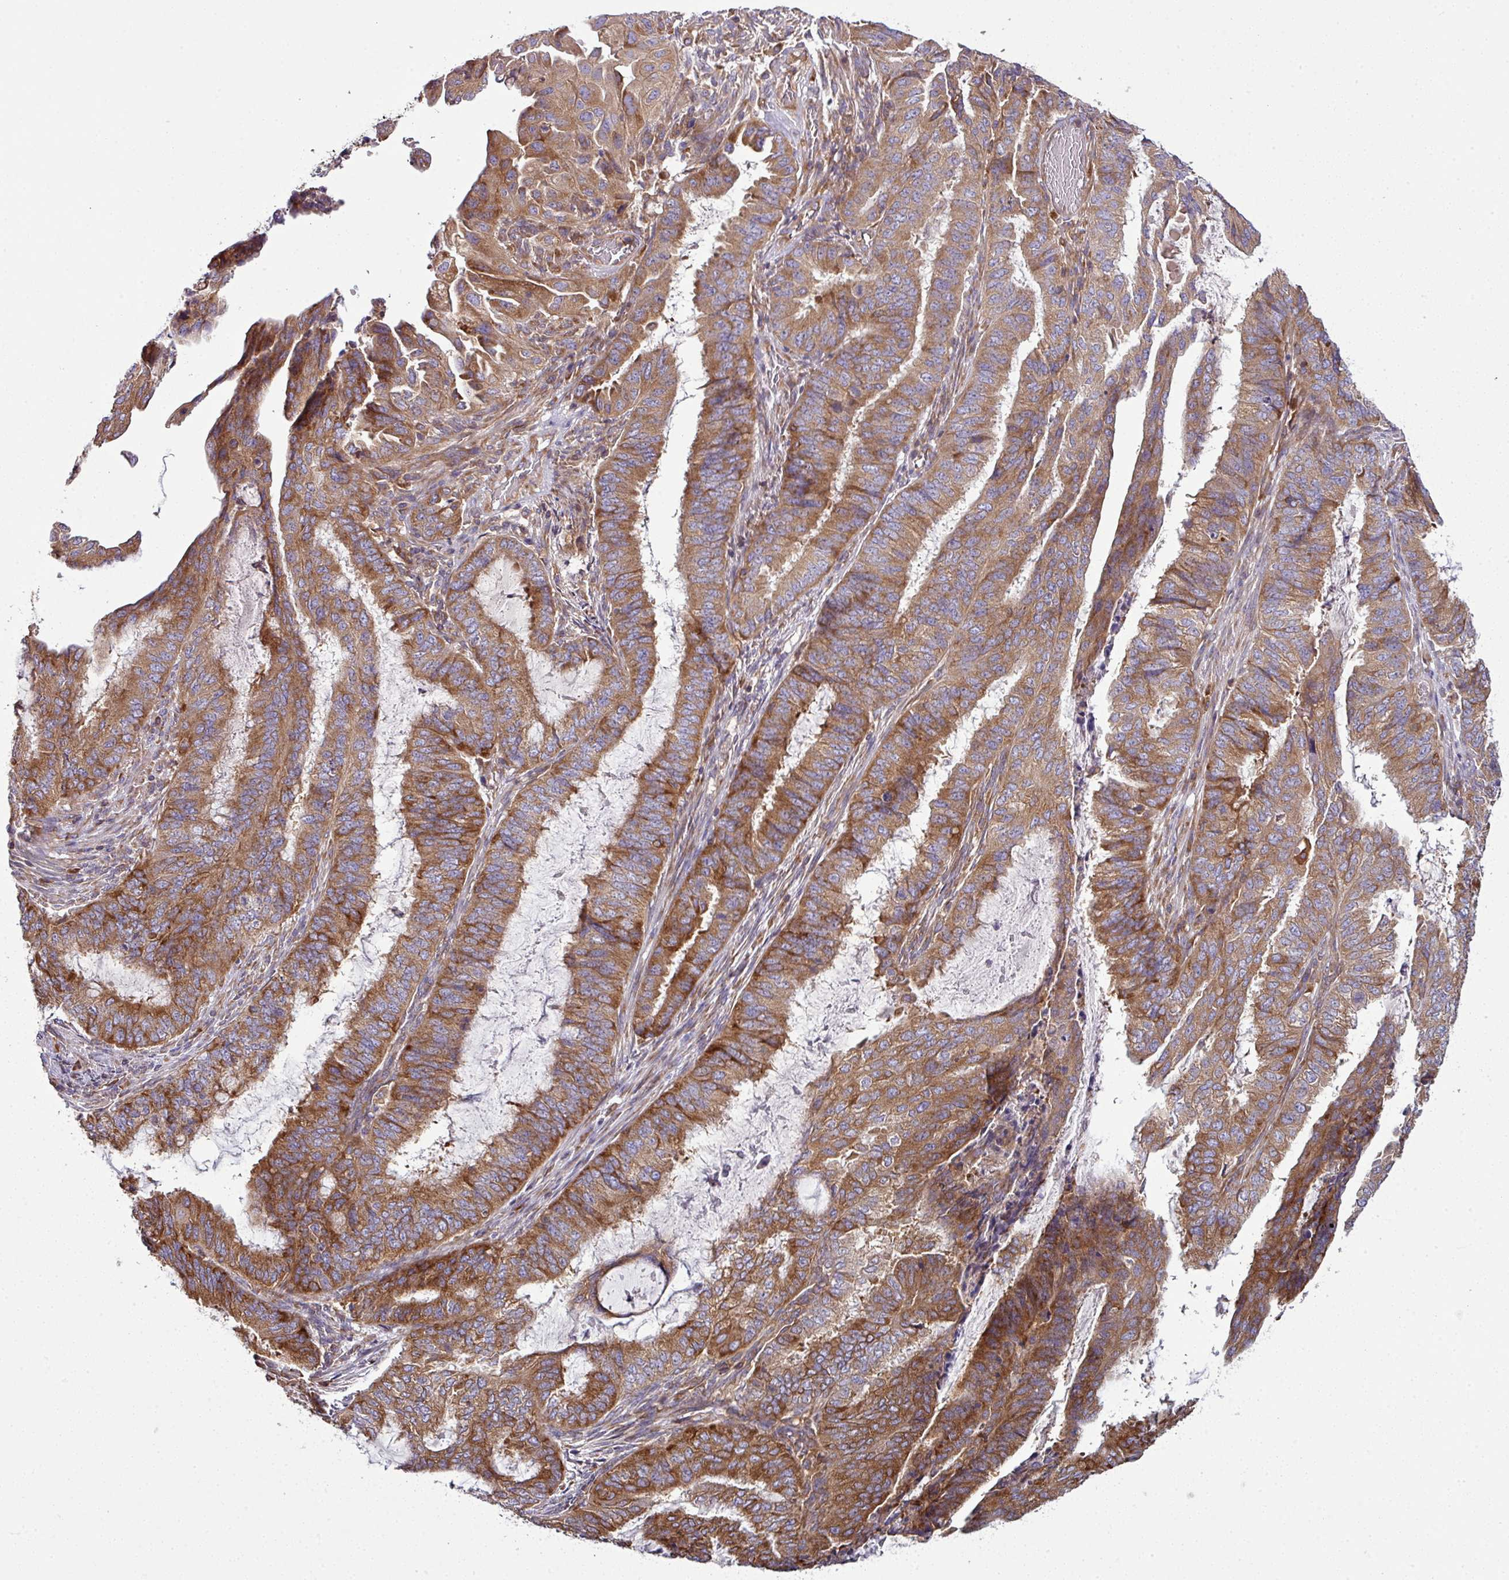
{"staining": {"intensity": "moderate", "quantity": ">75%", "location": "cytoplasmic/membranous"}, "tissue": "endometrial cancer", "cell_type": "Tumor cells", "image_type": "cancer", "snomed": [{"axis": "morphology", "description": "Adenocarcinoma, NOS"}, {"axis": "topography", "description": "Endometrium"}], "caption": "Immunohistochemical staining of human adenocarcinoma (endometrial) shows moderate cytoplasmic/membranous protein expression in approximately >75% of tumor cells.", "gene": "LRRC74B", "patient": {"sex": "female", "age": 51}}